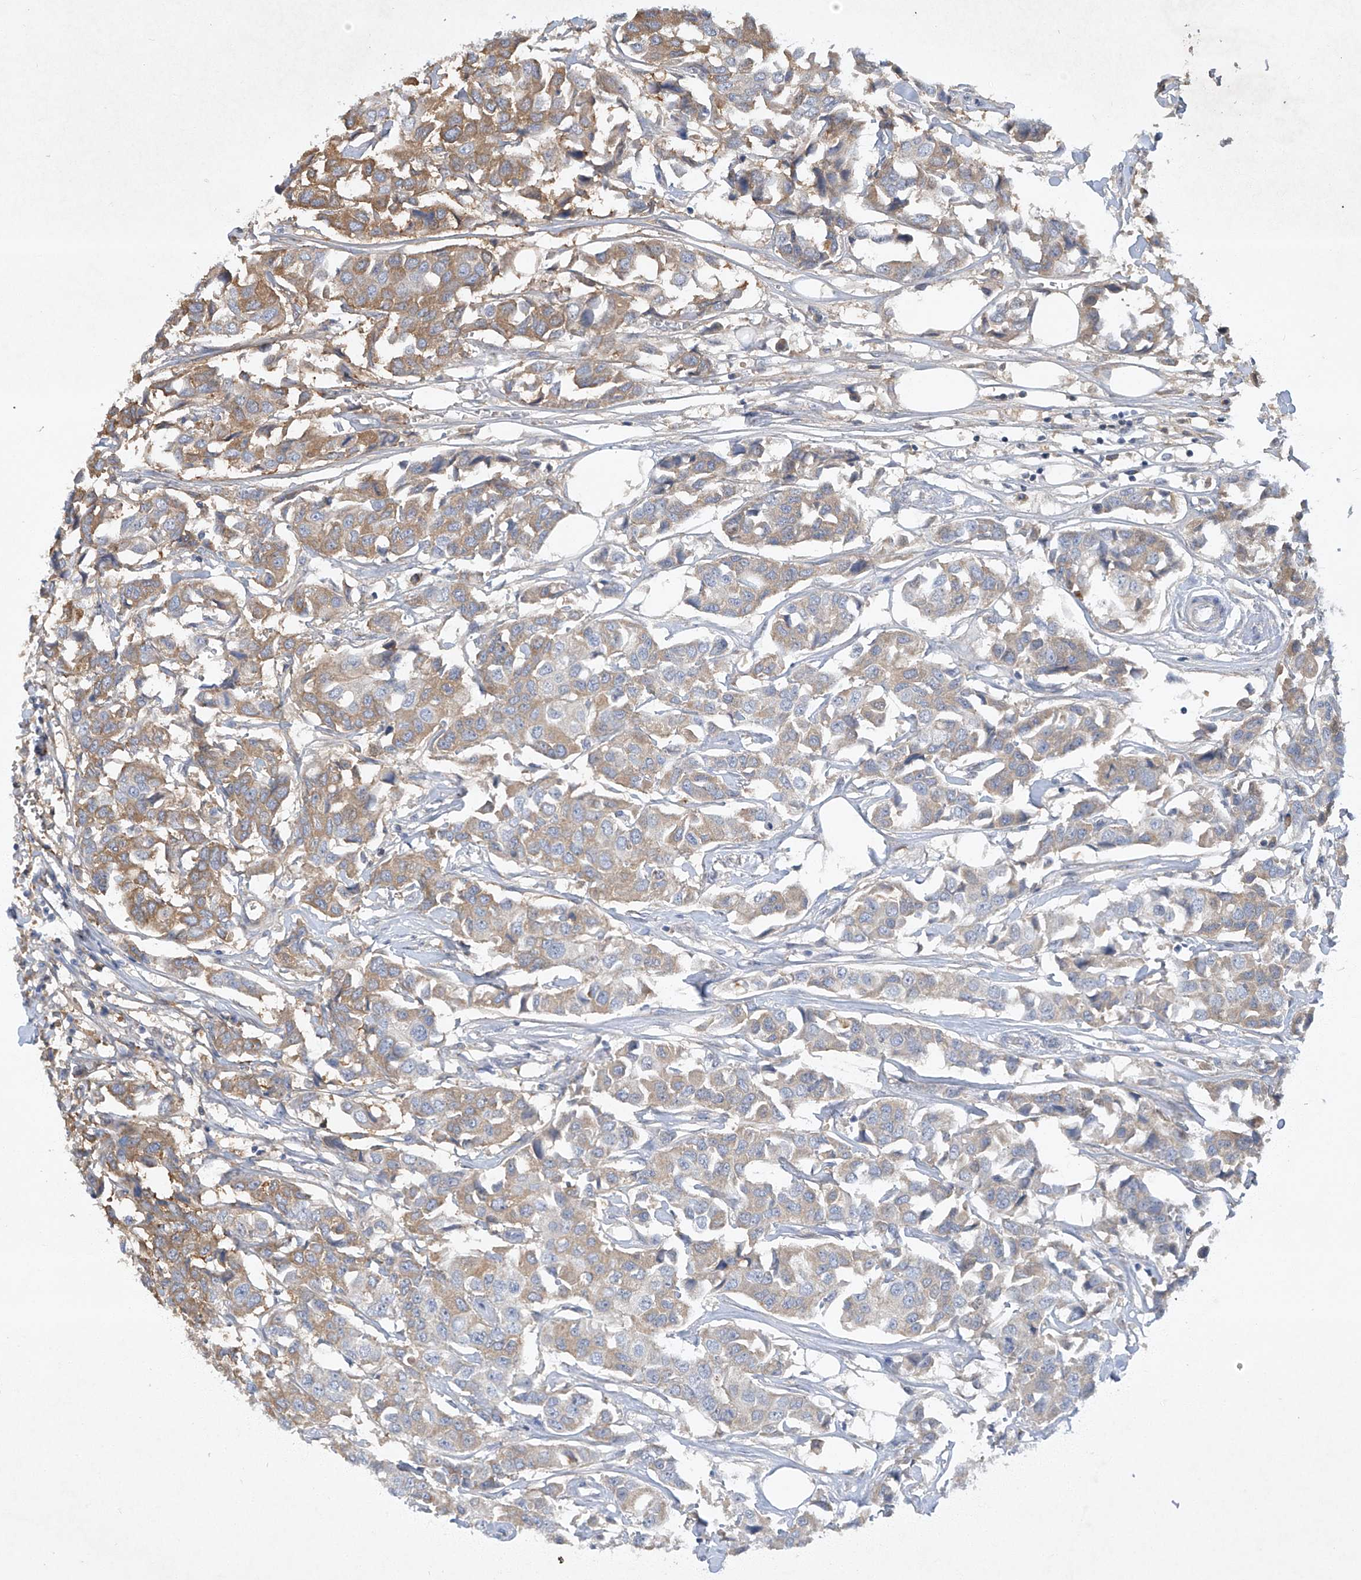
{"staining": {"intensity": "weak", "quantity": ">75%", "location": "cytoplasmic/membranous"}, "tissue": "breast cancer", "cell_type": "Tumor cells", "image_type": "cancer", "snomed": [{"axis": "morphology", "description": "Duct carcinoma"}, {"axis": "topography", "description": "Breast"}], "caption": "Breast cancer (infiltrating ductal carcinoma) stained for a protein (brown) shows weak cytoplasmic/membranous positive positivity in about >75% of tumor cells.", "gene": "HAS3", "patient": {"sex": "female", "age": 80}}